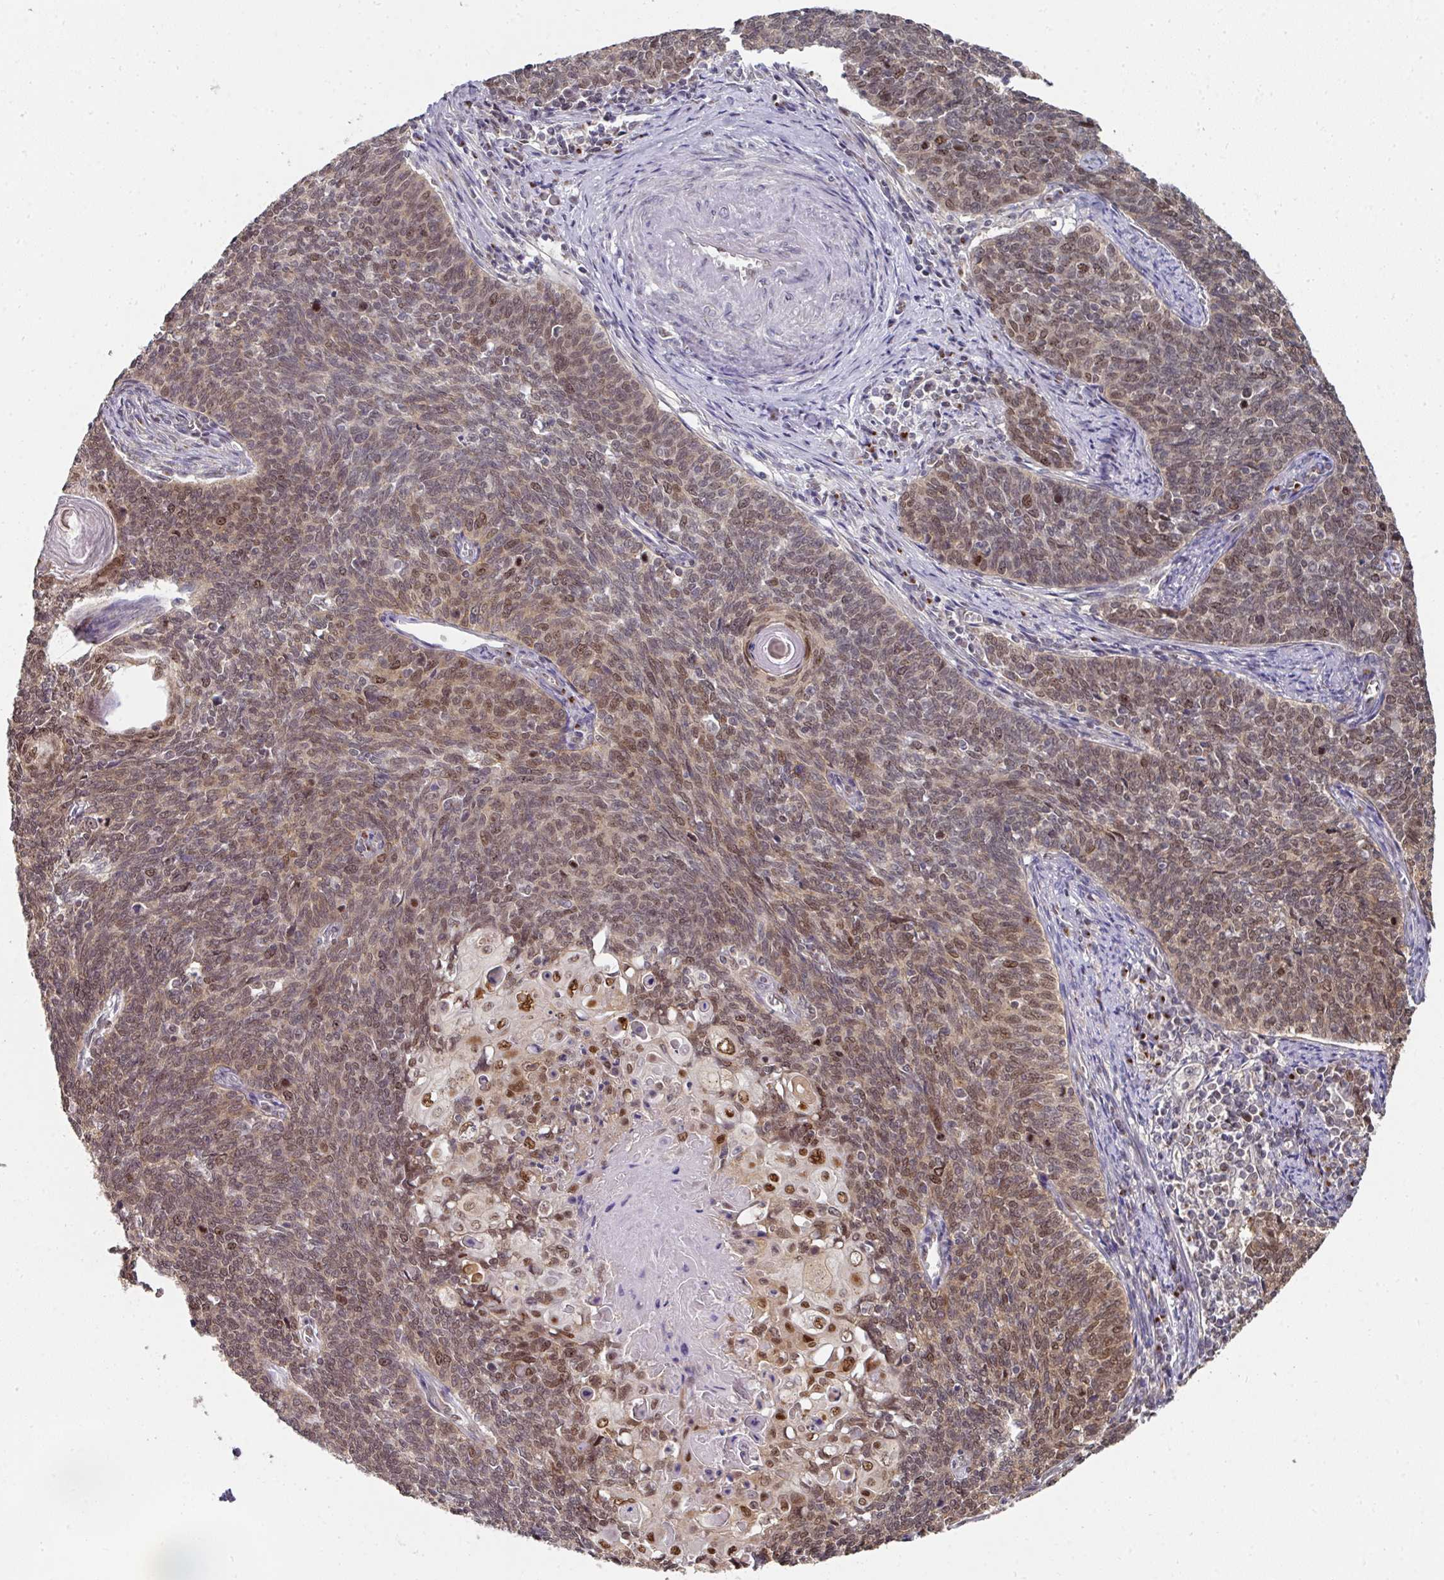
{"staining": {"intensity": "moderate", "quantity": "25%-75%", "location": "nuclear"}, "tissue": "cervical cancer", "cell_type": "Tumor cells", "image_type": "cancer", "snomed": [{"axis": "morphology", "description": "Squamous cell carcinoma, NOS"}, {"axis": "topography", "description": "Cervix"}], "caption": "About 25%-75% of tumor cells in cervical squamous cell carcinoma display moderate nuclear protein positivity as visualized by brown immunohistochemical staining.", "gene": "C18orf25", "patient": {"sex": "female", "age": 39}}